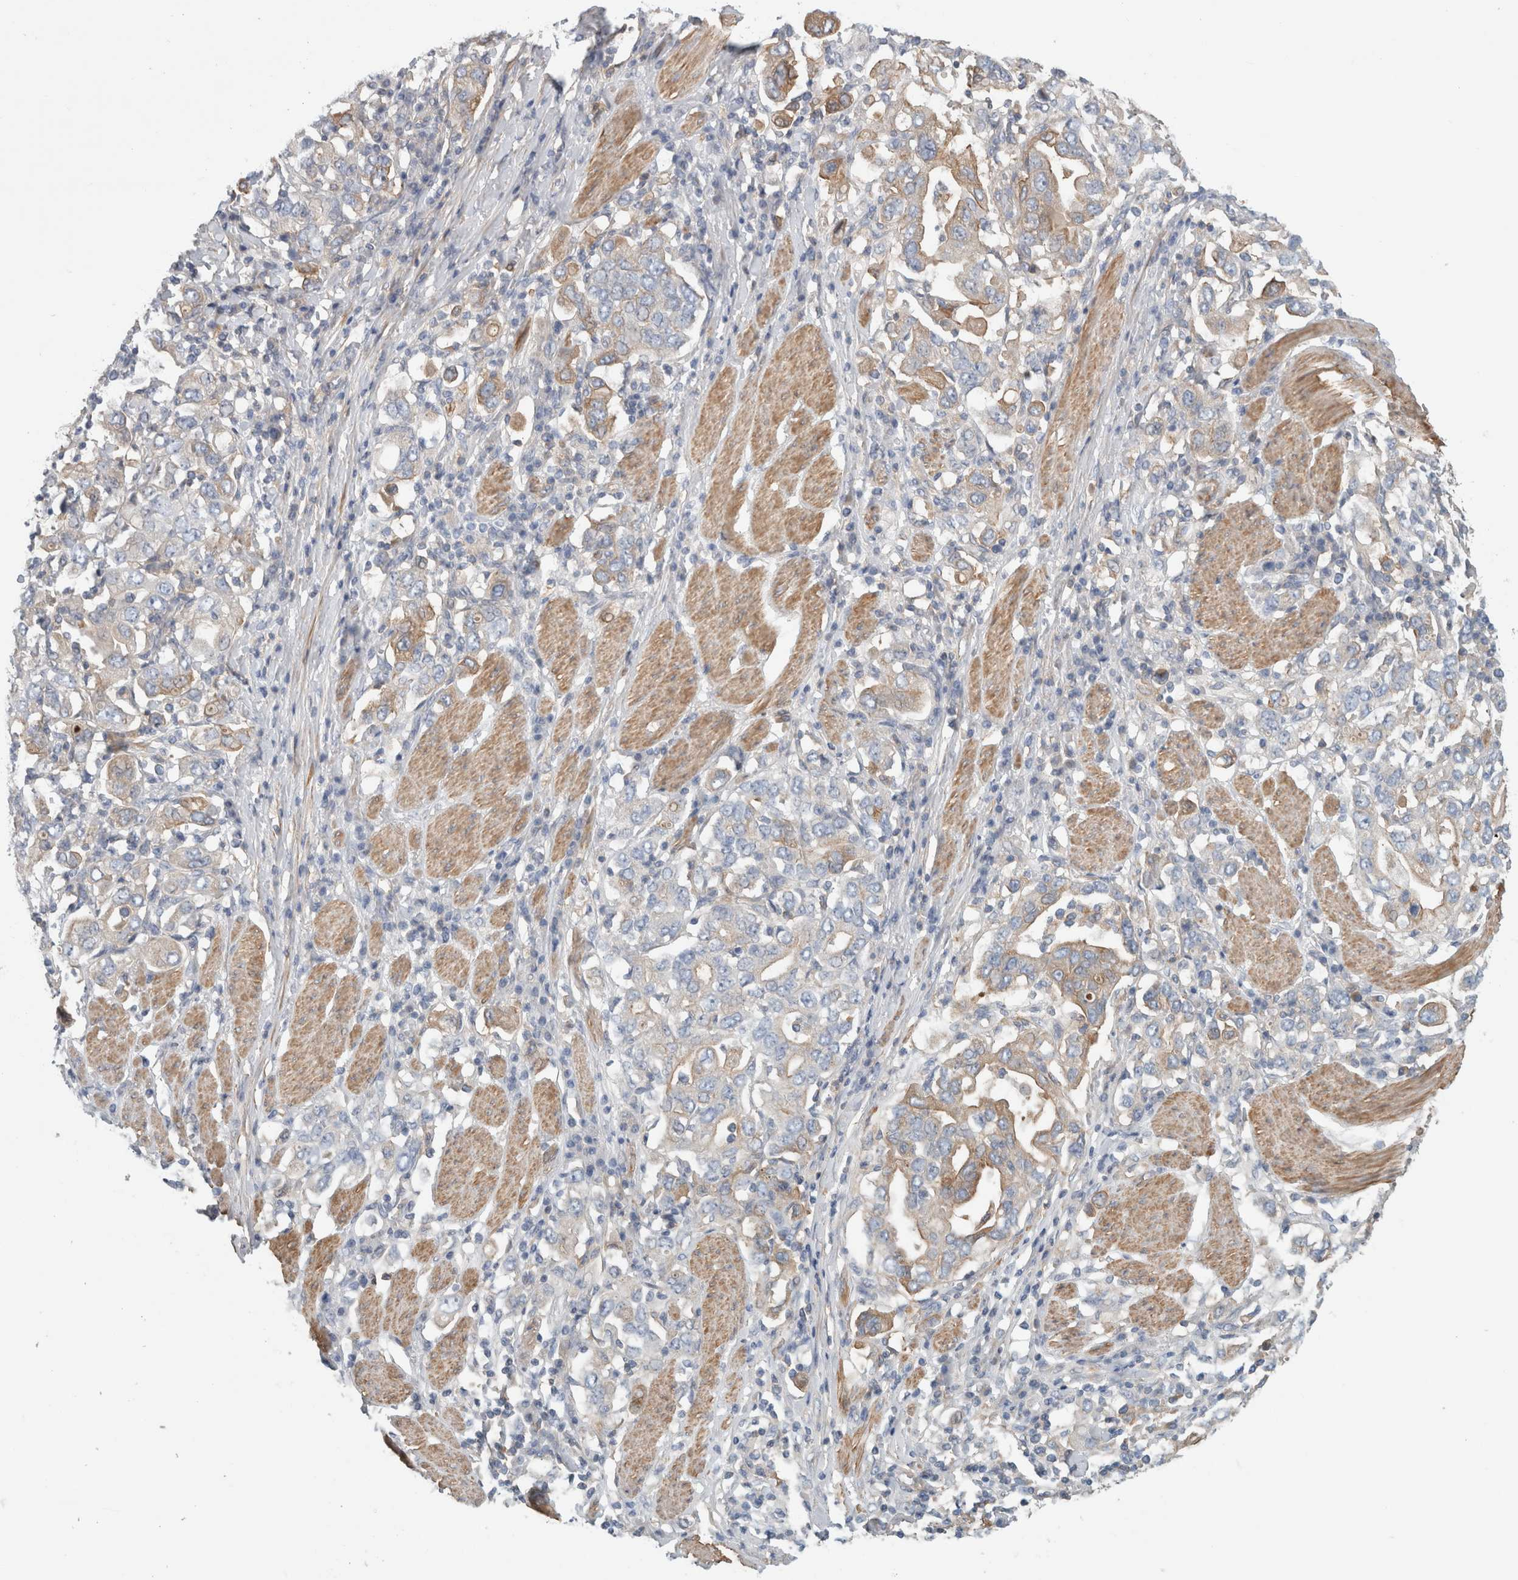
{"staining": {"intensity": "moderate", "quantity": "<25%", "location": "cytoplasmic/membranous"}, "tissue": "stomach cancer", "cell_type": "Tumor cells", "image_type": "cancer", "snomed": [{"axis": "morphology", "description": "Adenocarcinoma, NOS"}, {"axis": "topography", "description": "Stomach, upper"}], "caption": "Stomach cancer (adenocarcinoma) stained for a protein demonstrates moderate cytoplasmic/membranous positivity in tumor cells. (Stains: DAB (3,3'-diaminobenzidine) in brown, nuclei in blue, Microscopy: brightfield microscopy at high magnification).", "gene": "CFI", "patient": {"sex": "male", "age": 62}}